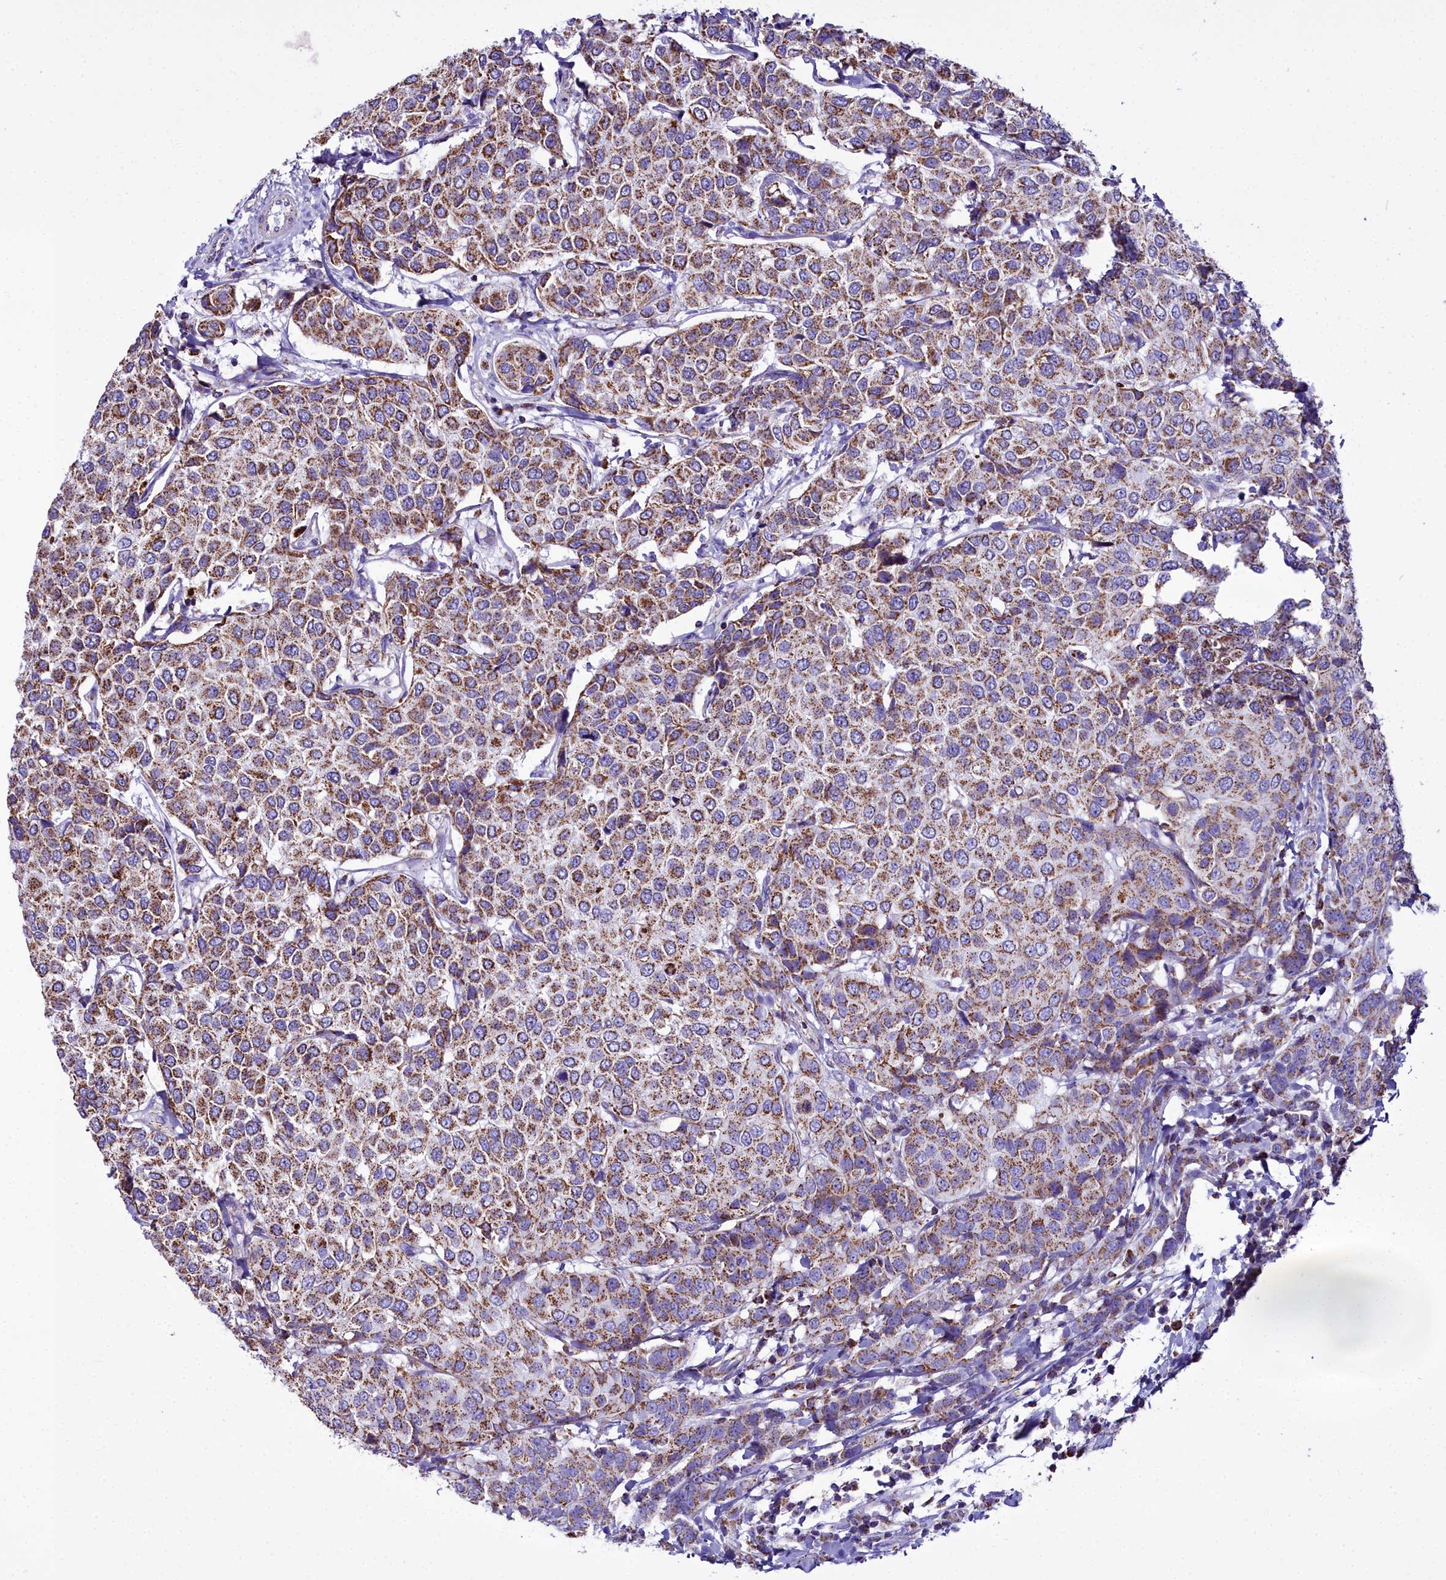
{"staining": {"intensity": "moderate", "quantity": ">75%", "location": "cytoplasmic/membranous"}, "tissue": "breast cancer", "cell_type": "Tumor cells", "image_type": "cancer", "snomed": [{"axis": "morphology", "description": "Duct carcinoma"}, {"axis": "topography", "description": "Breast"}], "caption": "Immunohistochemistry photomicrograph of breast intraductal carcinoma stained for a protein (brown), which displays medium levels of moderate cytoplasmic/membranous positivity in approximately >75% of tumor cells.", "gene": "WDFY3", "patient": {"sex": "female", "age": 55}}